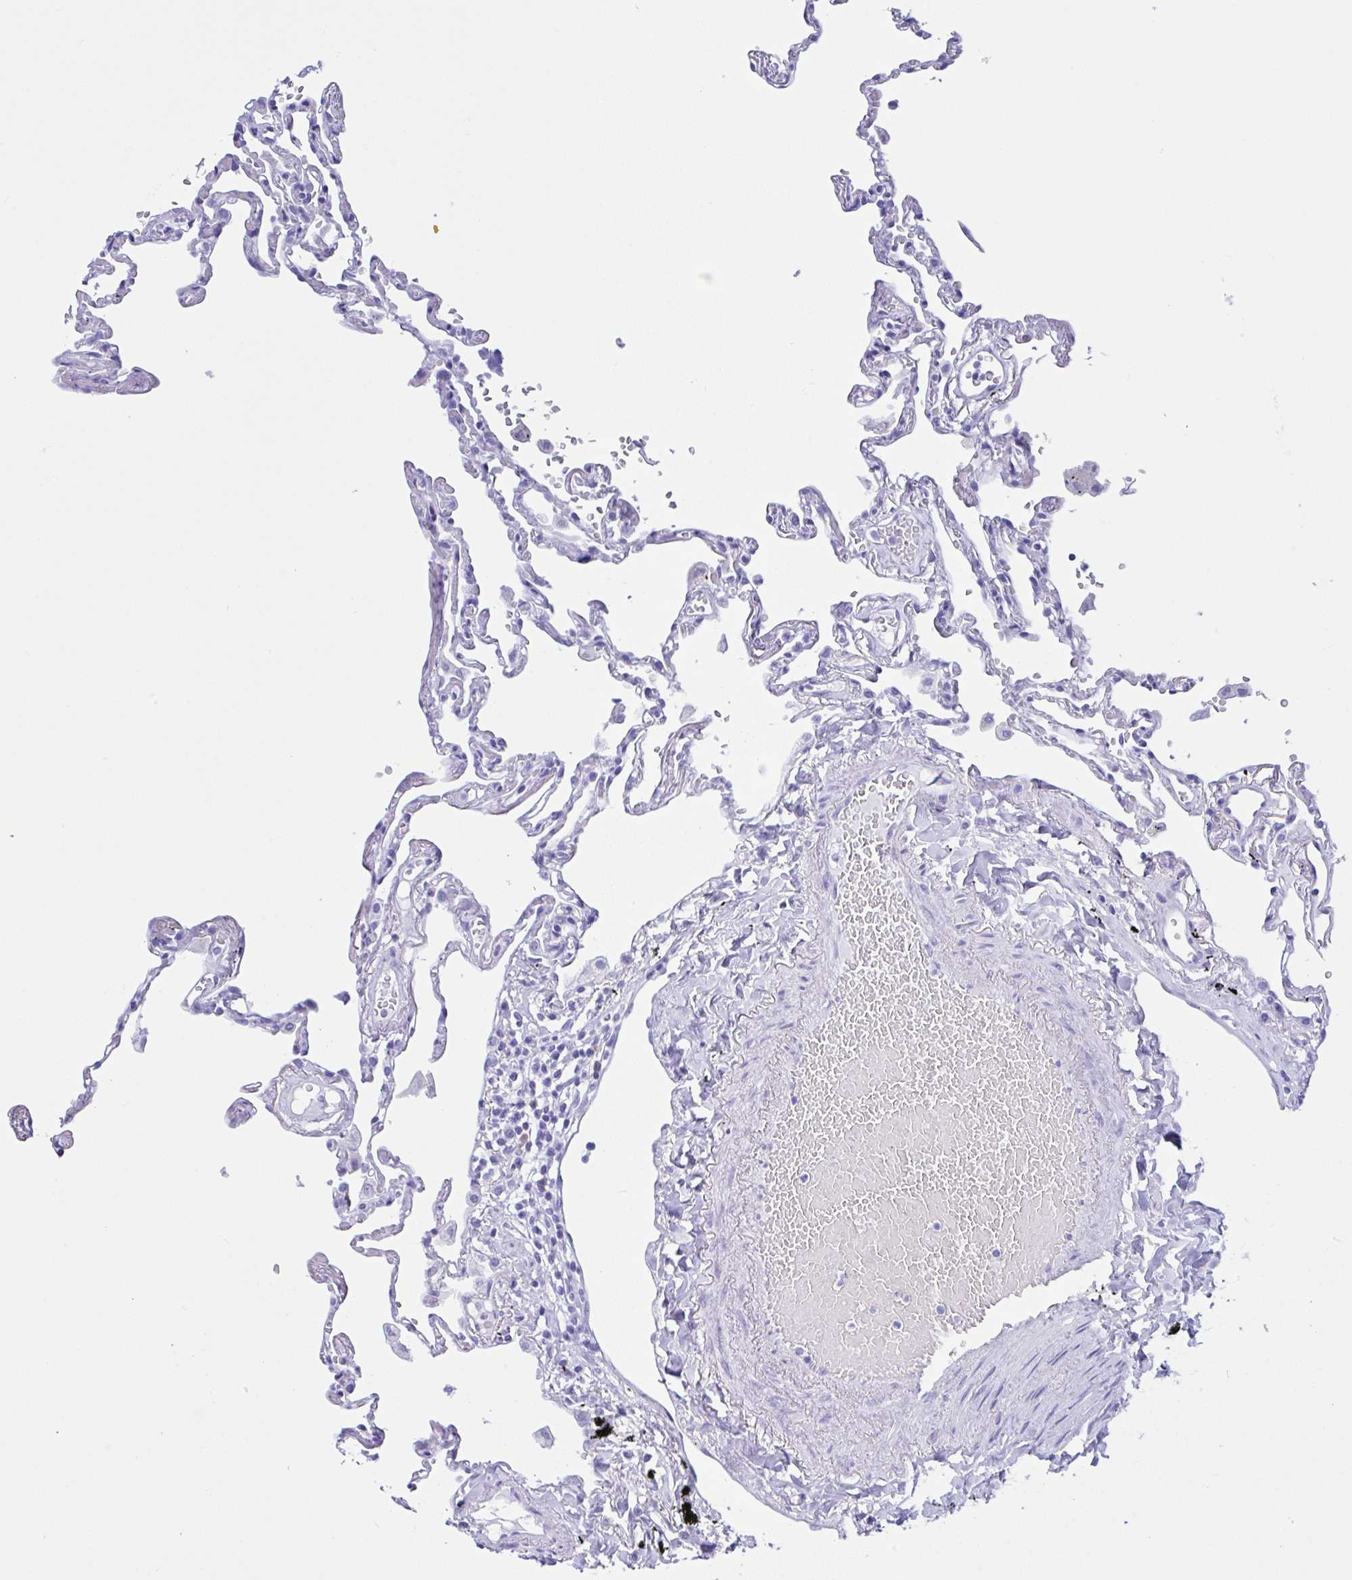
{"staining": {"intensity": "negative", "quantity": "none", "location": "none"}, "tissue": "lung", "cell_type": "Alveolar cells", "image_type": "normal", "snomed": [{"axis": "morphology", "description": "Normal tissue, NOS"}, {"axis": "topography", "description": "Lung"}], "caption": "DAB immunohistochemical staining of benign human lung reveals no significant positivity in alveolar cells.", "gene": "RRM2", "patient": {"sex": "female", "age": 67}}